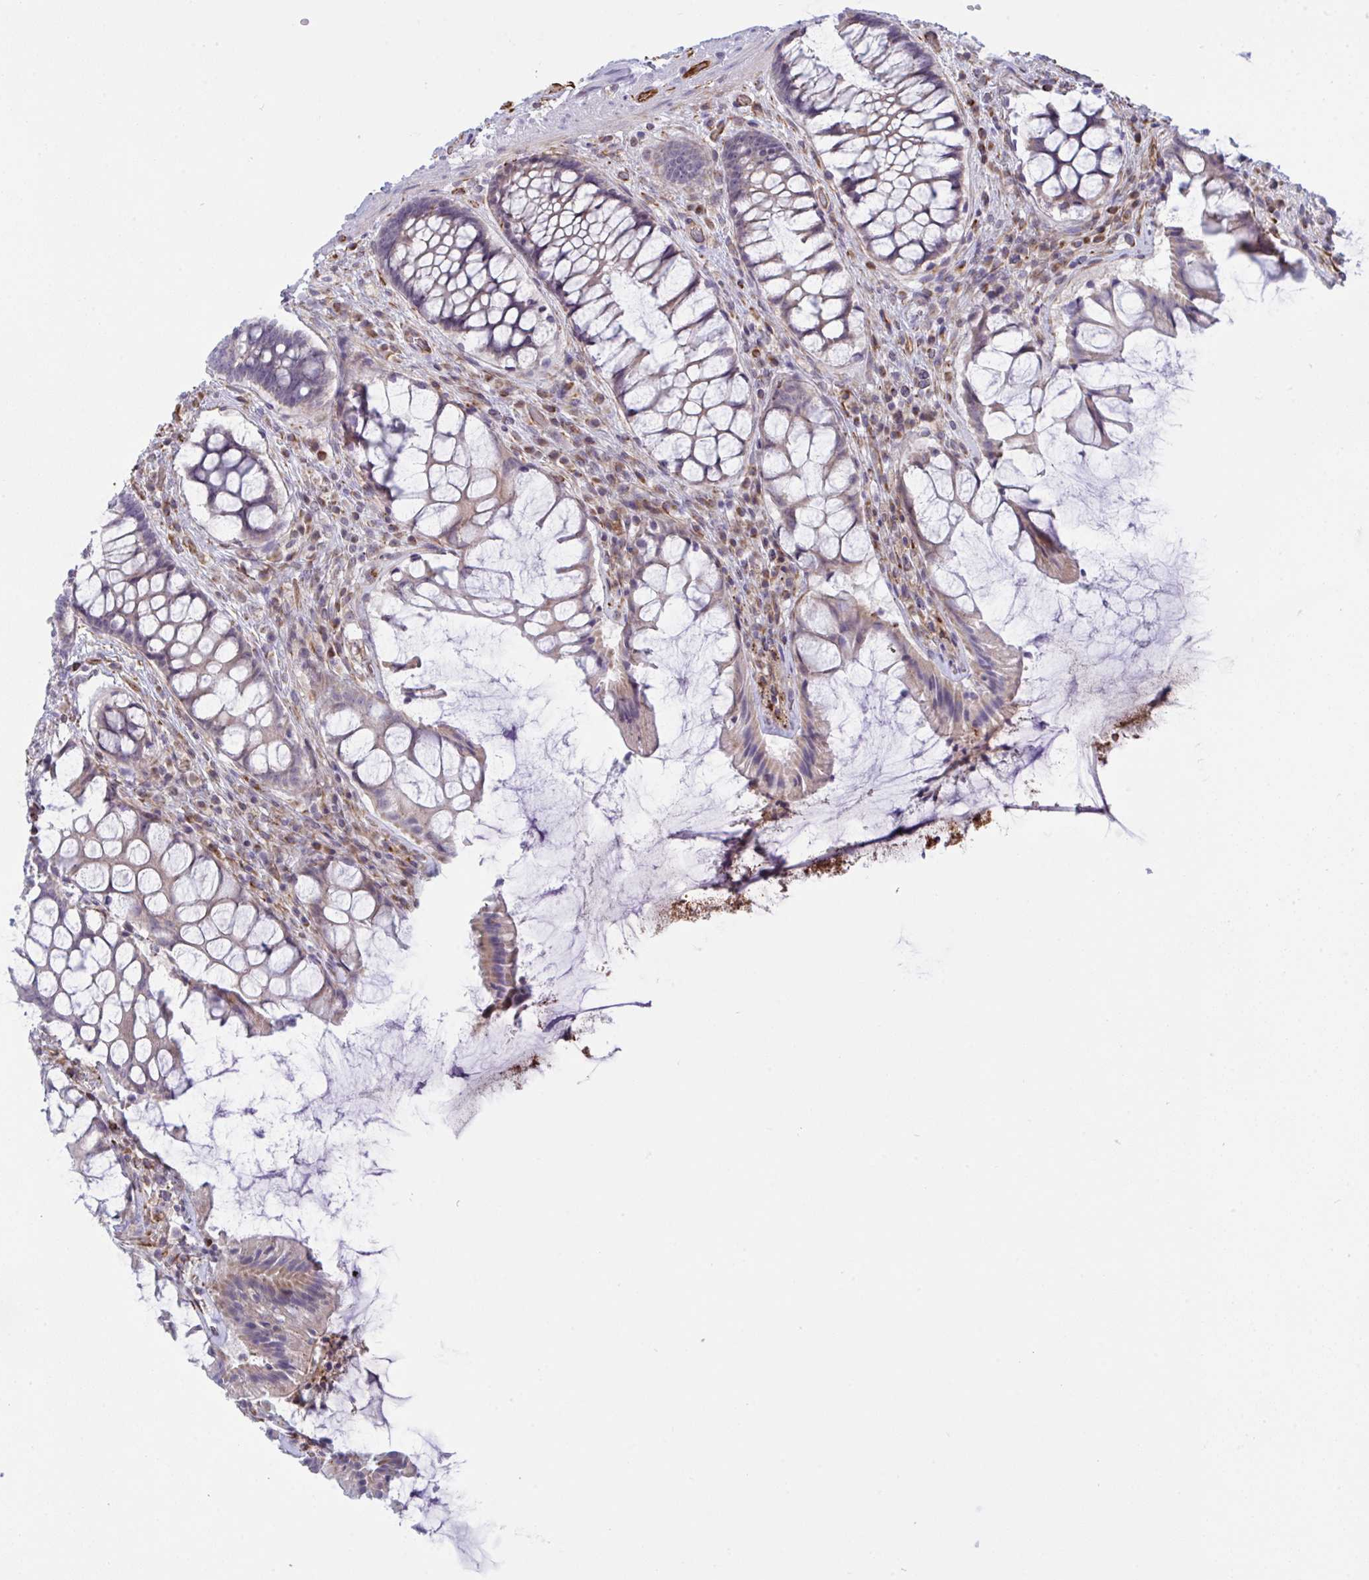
{"staining": {"intensity": "weak", "quantity": "25%-75%", "location": "cytoplasmic/membranous"}, "tissue": "rectum", "cell_type": "Glandular cells", "image_type": "normal", "snomed": [{"axis": "morphology", "description": "Normal tissue, NOS"}, {"axis": "topography", "description": "Rectum"}], "caption": "Normal rectum was stained to show a protein in brown. There is low levels of weak cytoplasmic/membranous expression in approximately 25%-75% of glandular cells. The staining was performed using DAB (3,3'-diaminobenzidine), with brown indicating positive protein expression. Nuclei are stained blue with hematoxylin.", "gene": "DCBLD1", "patient": {"sex": "female", "age": 58}}